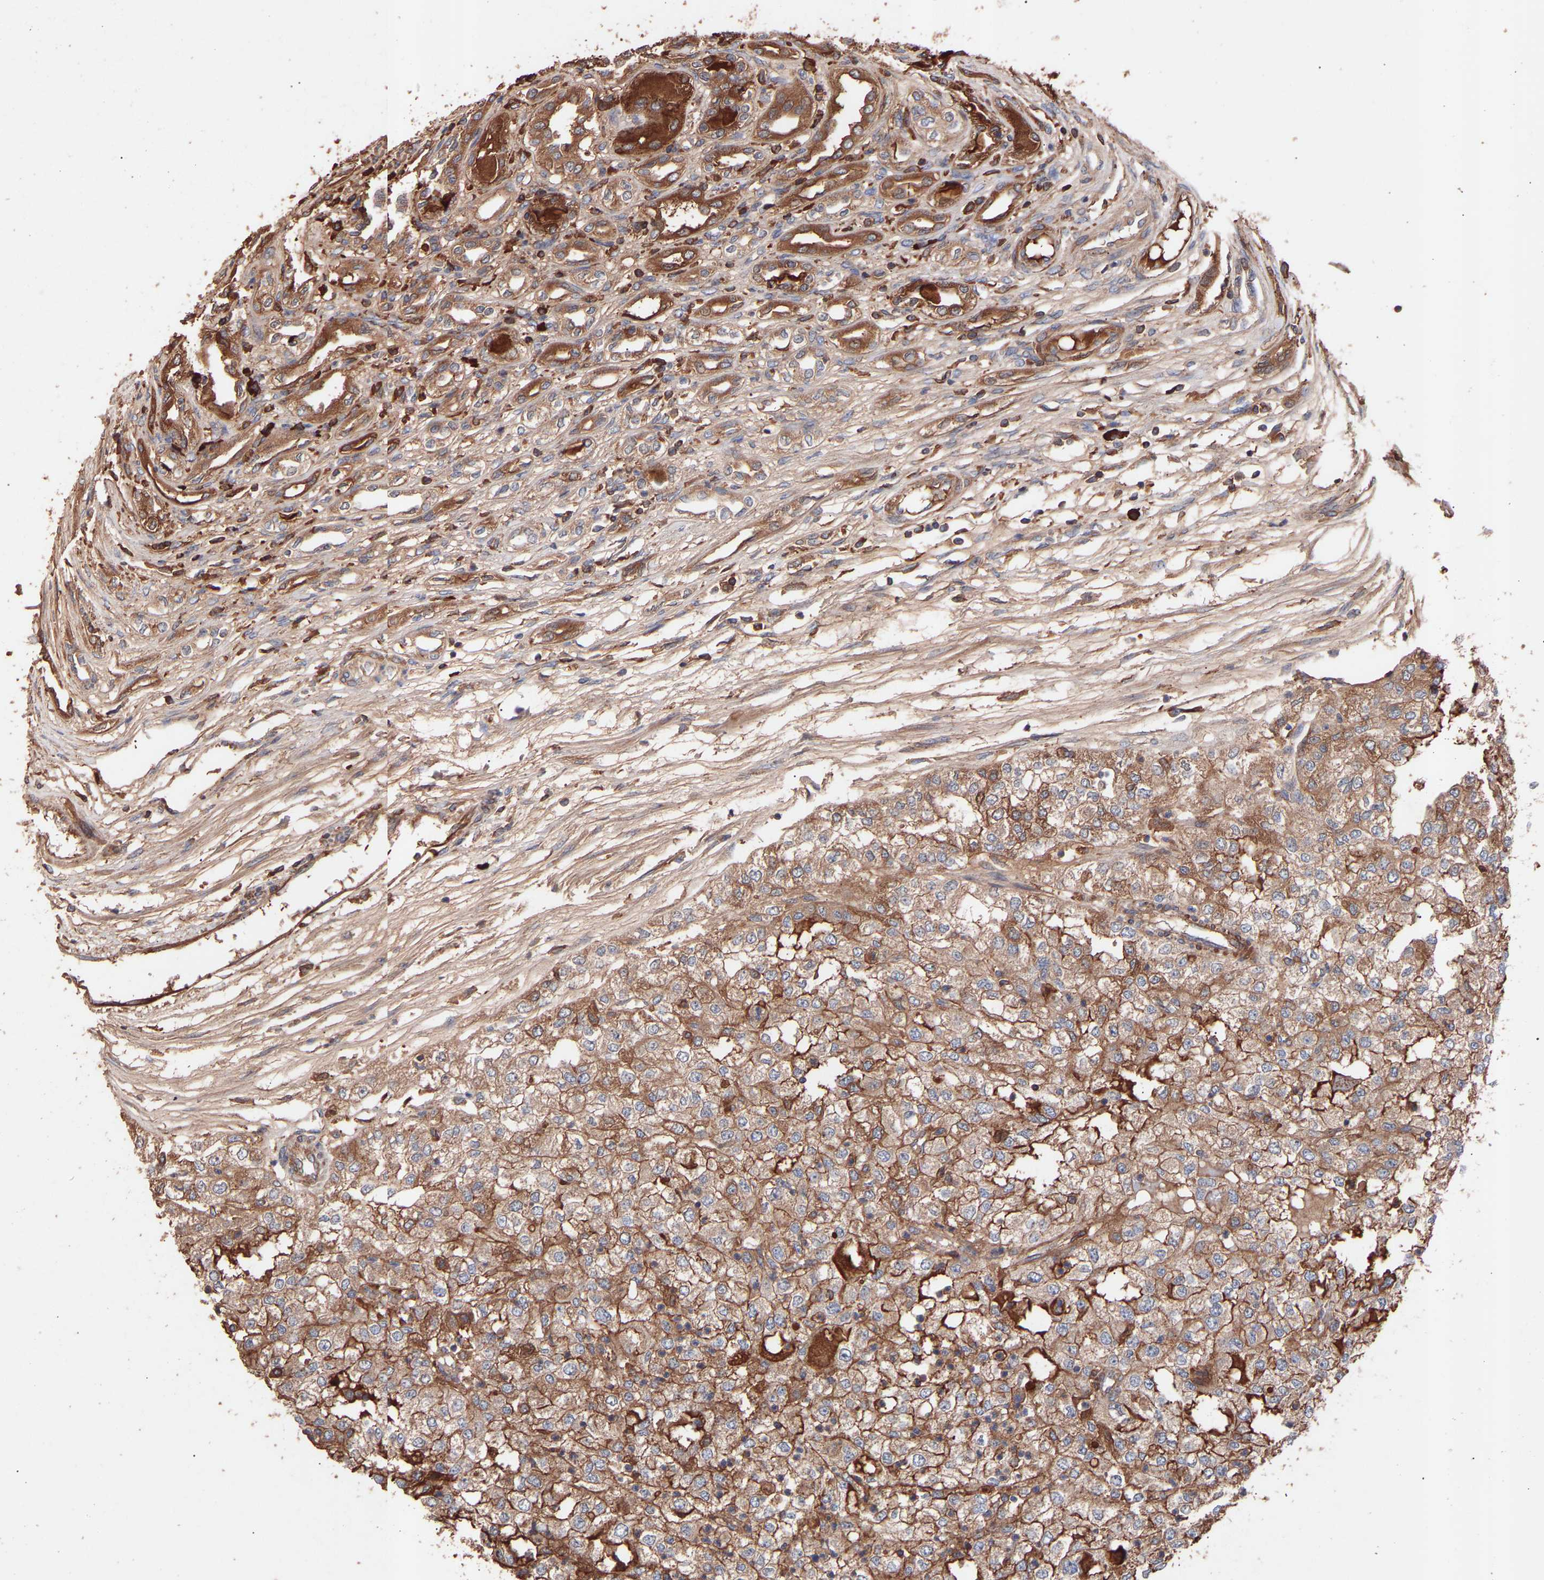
{"staining": {"intensity": "moderate", "quantity": ">75%", "location": "cytoplasmic/membranous"}, "tissue": "renal cancer", "cell_type": "Tumor cells", "image_type": "cancer", "snomed": [{"axis": "morphology", "description": "Adenocarcinoma, NOS"}, {"axis": "topography", "description": "Kidney"}], "caption": "A high-resolution image shows immunohistochemistry staining of renal cancer (adenocarcinoma), which reveals moderate cytoplasmic/membranous staining in approximately >75% of tumor cells.", "gene": "TMEM268", "patient": {"sex": "female", "age": 54}}